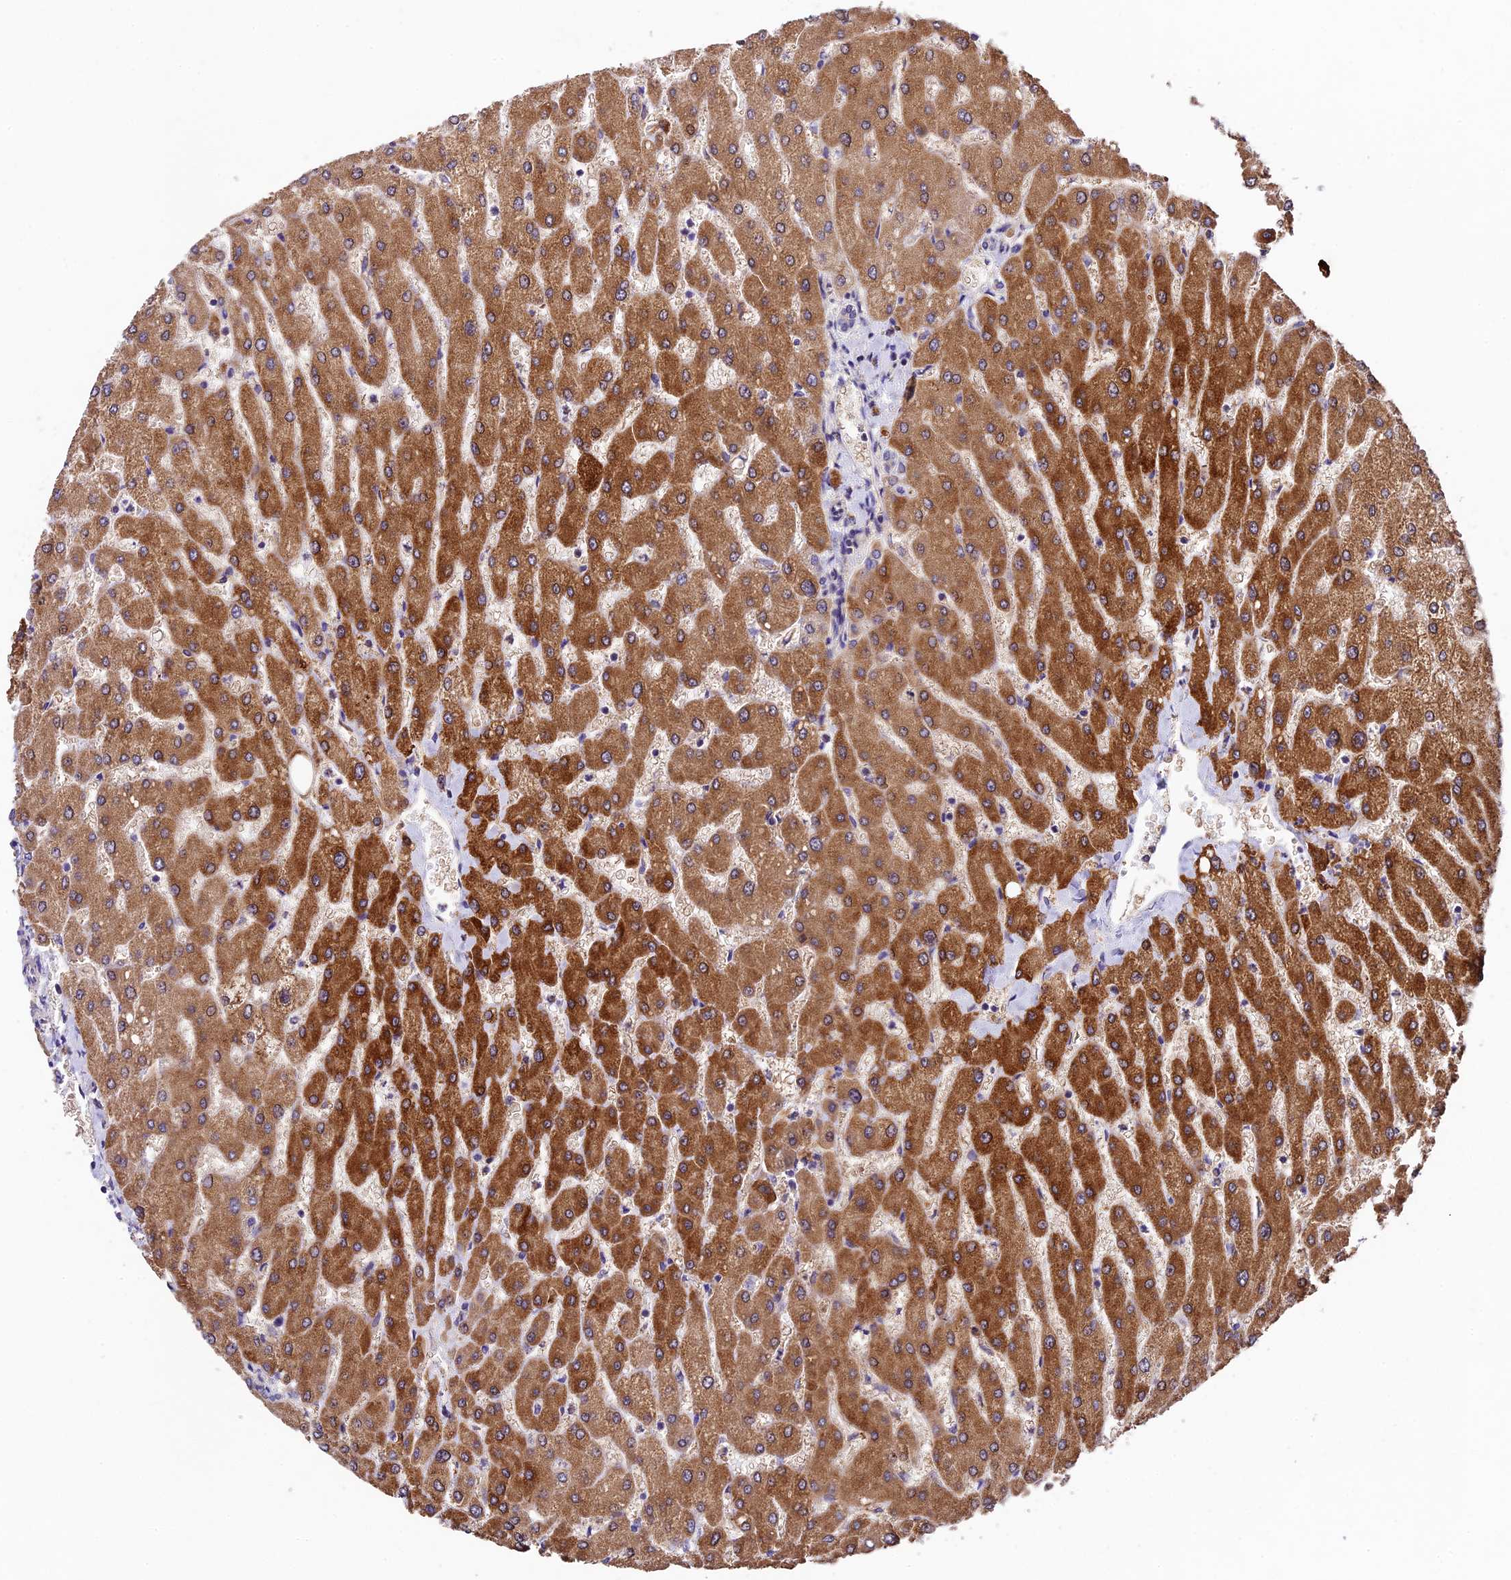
{"staining": {"intensity": "negative", "quantity": "none", "location": "none"}, "tissue": "liver", "cell_type": "Cholangiocytes", "image_type": "normal", "snomed": [{"axis": "morphology", "description": "Normal tissue, NOS"}, {"axis": "topography", "description": "Liver"}], "caption": "This is a photomicrograph of immunohistochemistry staining of normal liver, which shows no staining in cholangiocytes.", "gene": "SBNO2", "patient": {"sex": "male", "age": 55}}